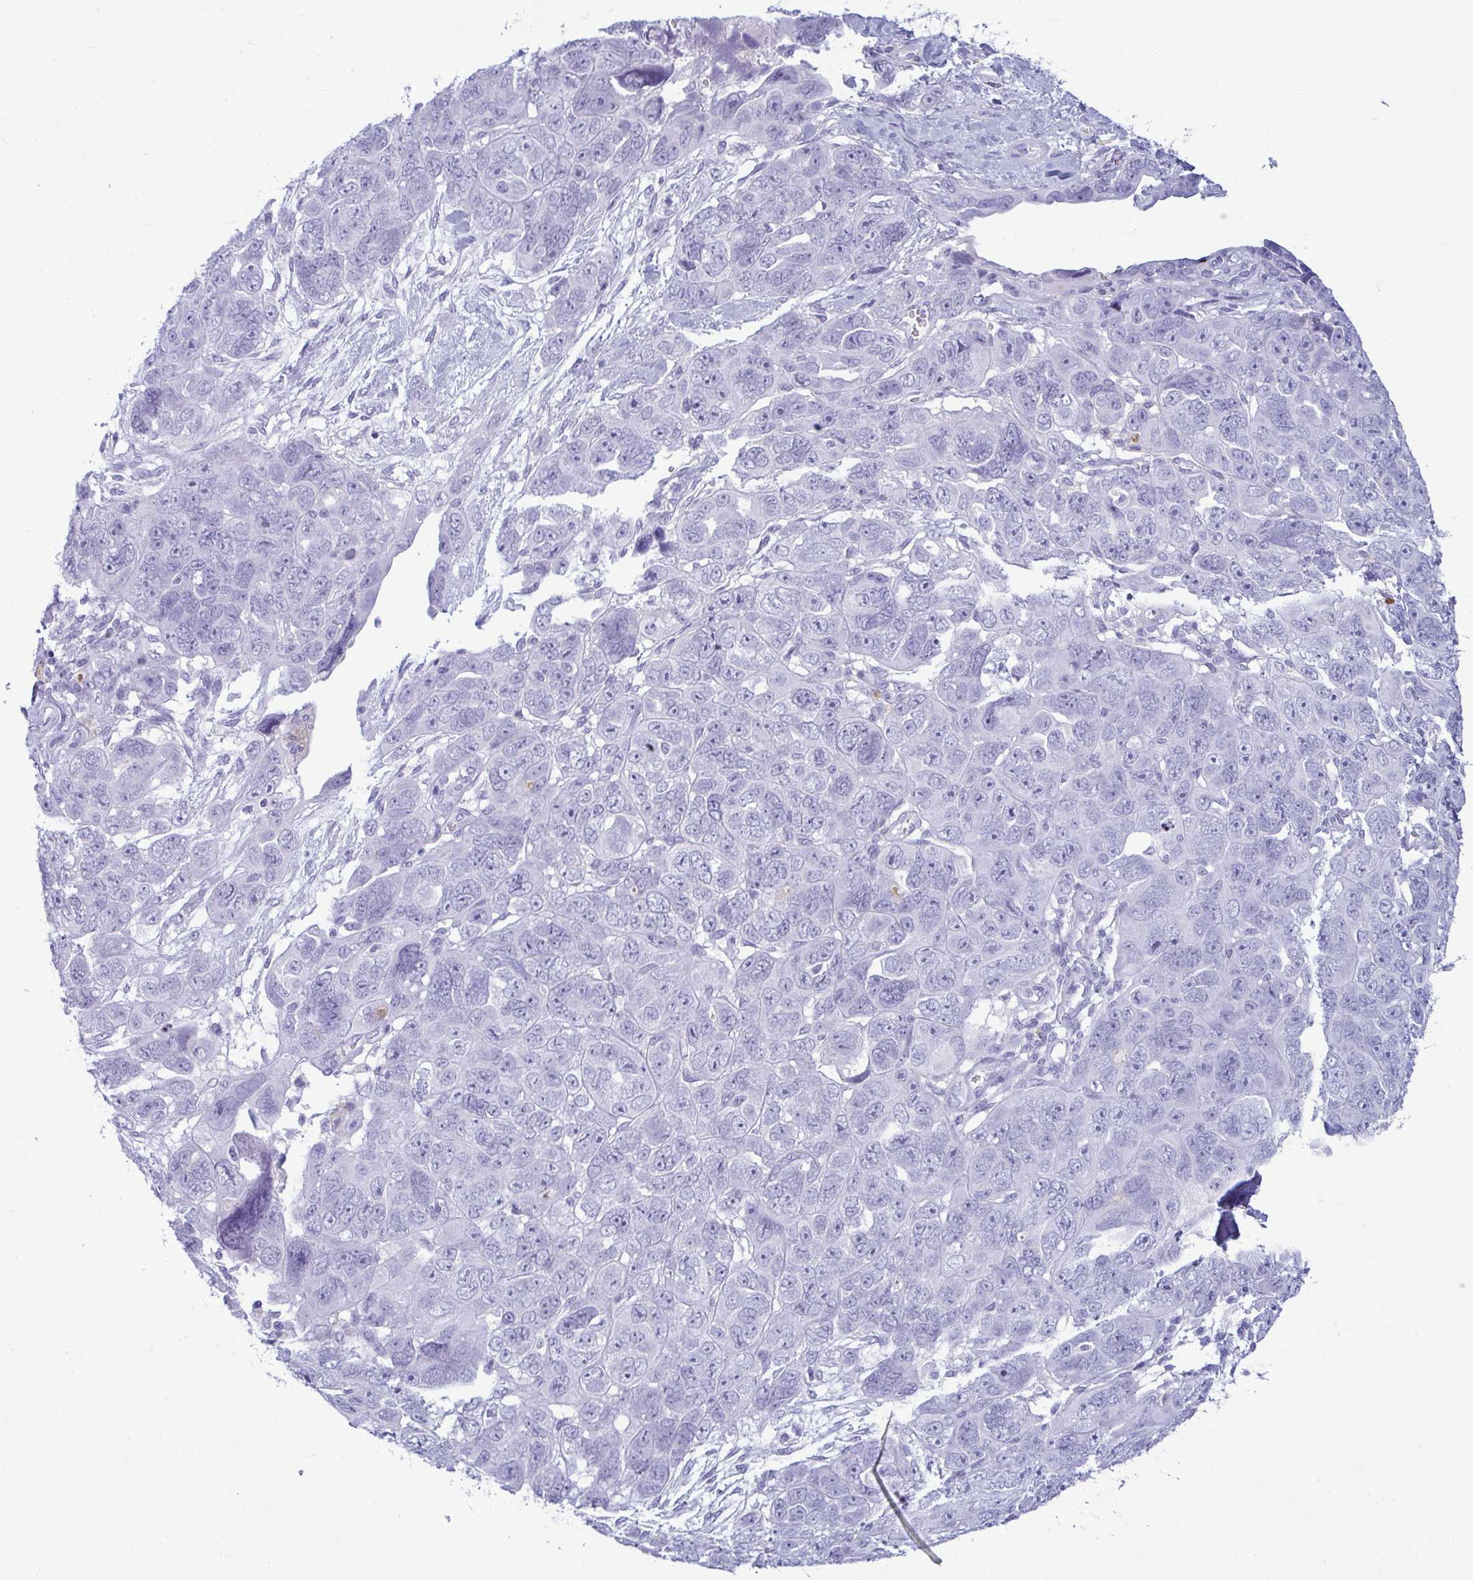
{"staining": {"intensity": "negative", "quantity": "none", "location": "none"}, "tissue": "ovarian cancer", "cell_type": "Tumor cells", "image_type": "cancer", "snomed": [{"axis": "morphology", "description": "Cystadenocarcinoma, serous, NOS"}, {"axis": "topography", "description": "Ovary"}], "caption": "This is an IHC histopathology image of ovarian cancer. There is no positivity in tumor cells.", "gene": "ANKRD60", "patient": {"sex": "female", "age": 63}}